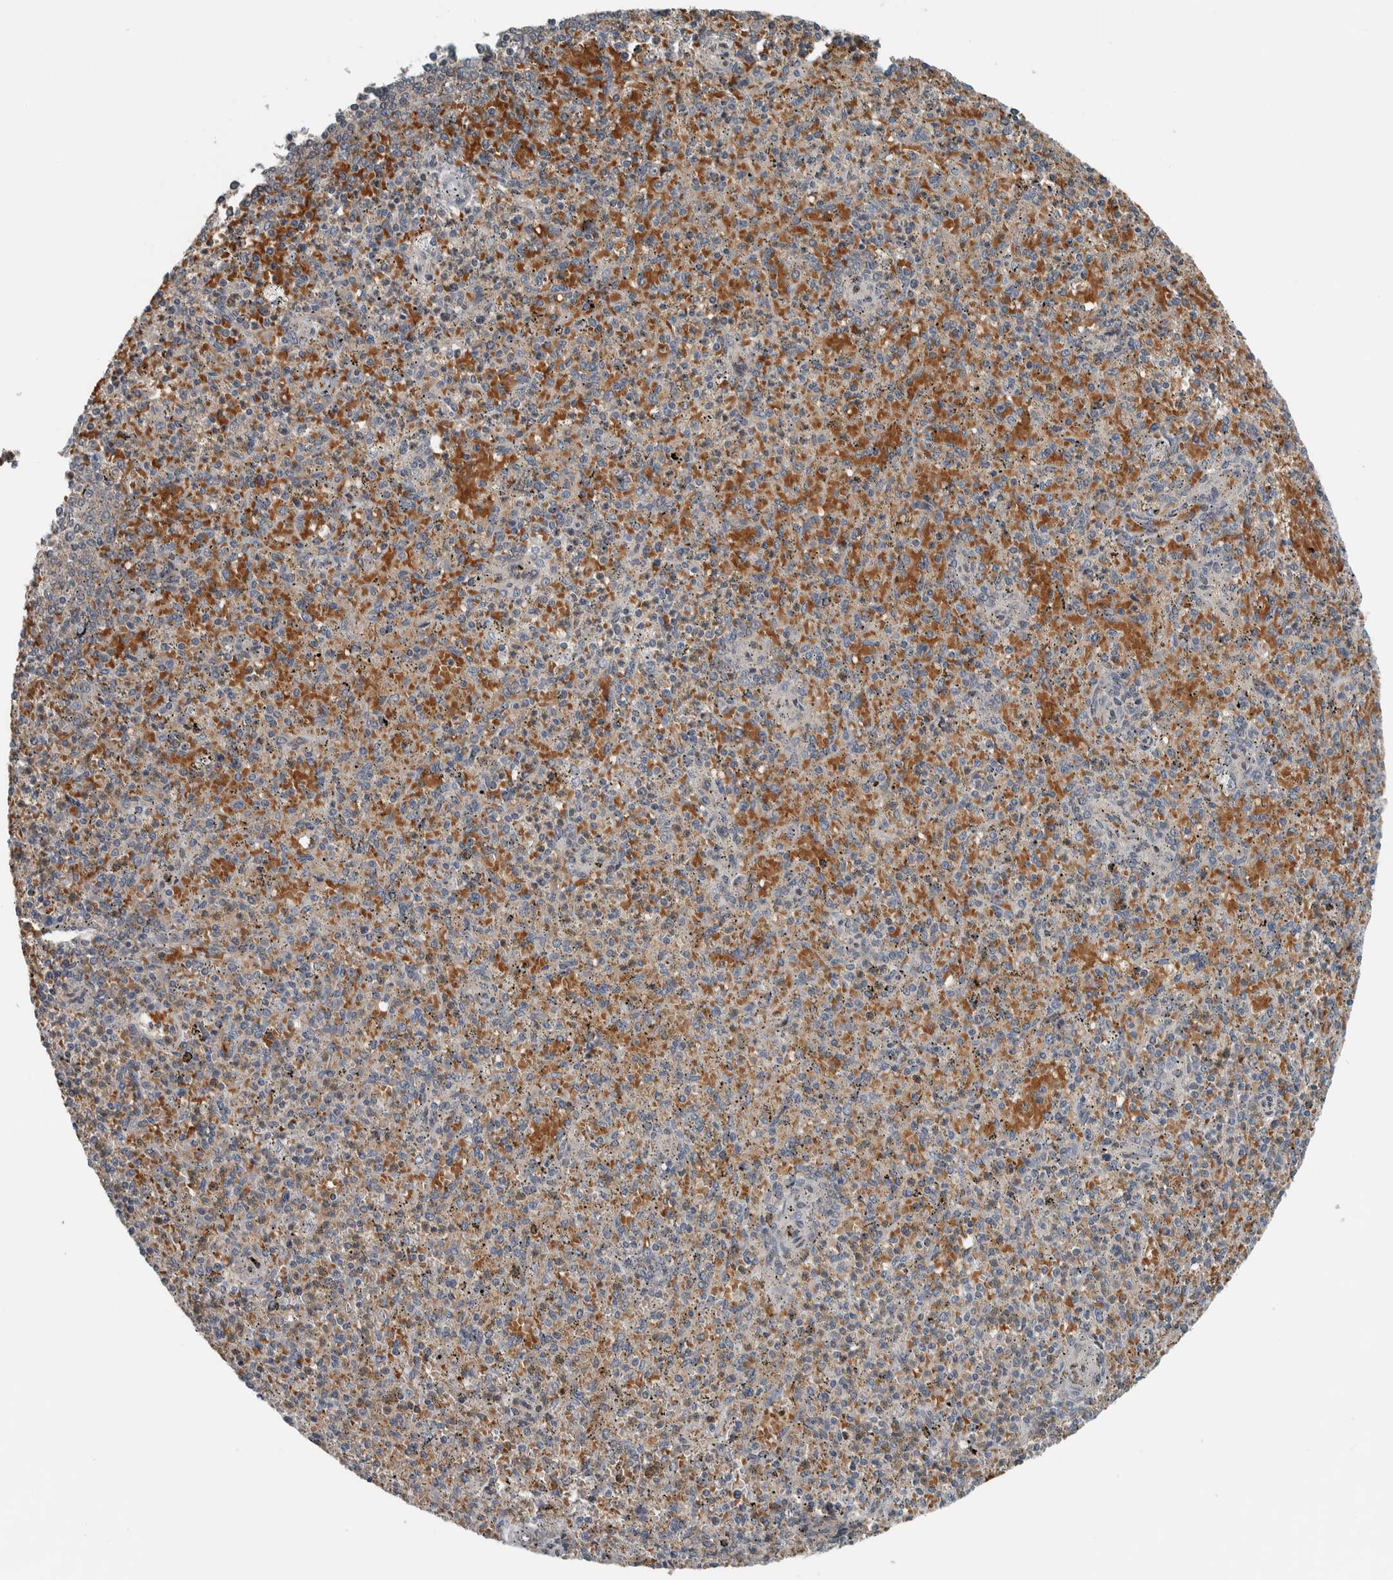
{"staining": {"intensity": "negative", "quantity": "none", "location": "none"}, "tissue": "spleen", "cell_type": "Cells in red pulp", "image_type": "normal", "snomed": [{"axis": "morphology", "description": "Normal tissue, NOS"}, {"axis": "topography", "description": "Spleen"}], "caption": "Photomicrograph shows no significant protein staining in cells in red pulp of normal spleen.", "gene": "ALAD", "patient": {"sex": "male", "age": 72}}